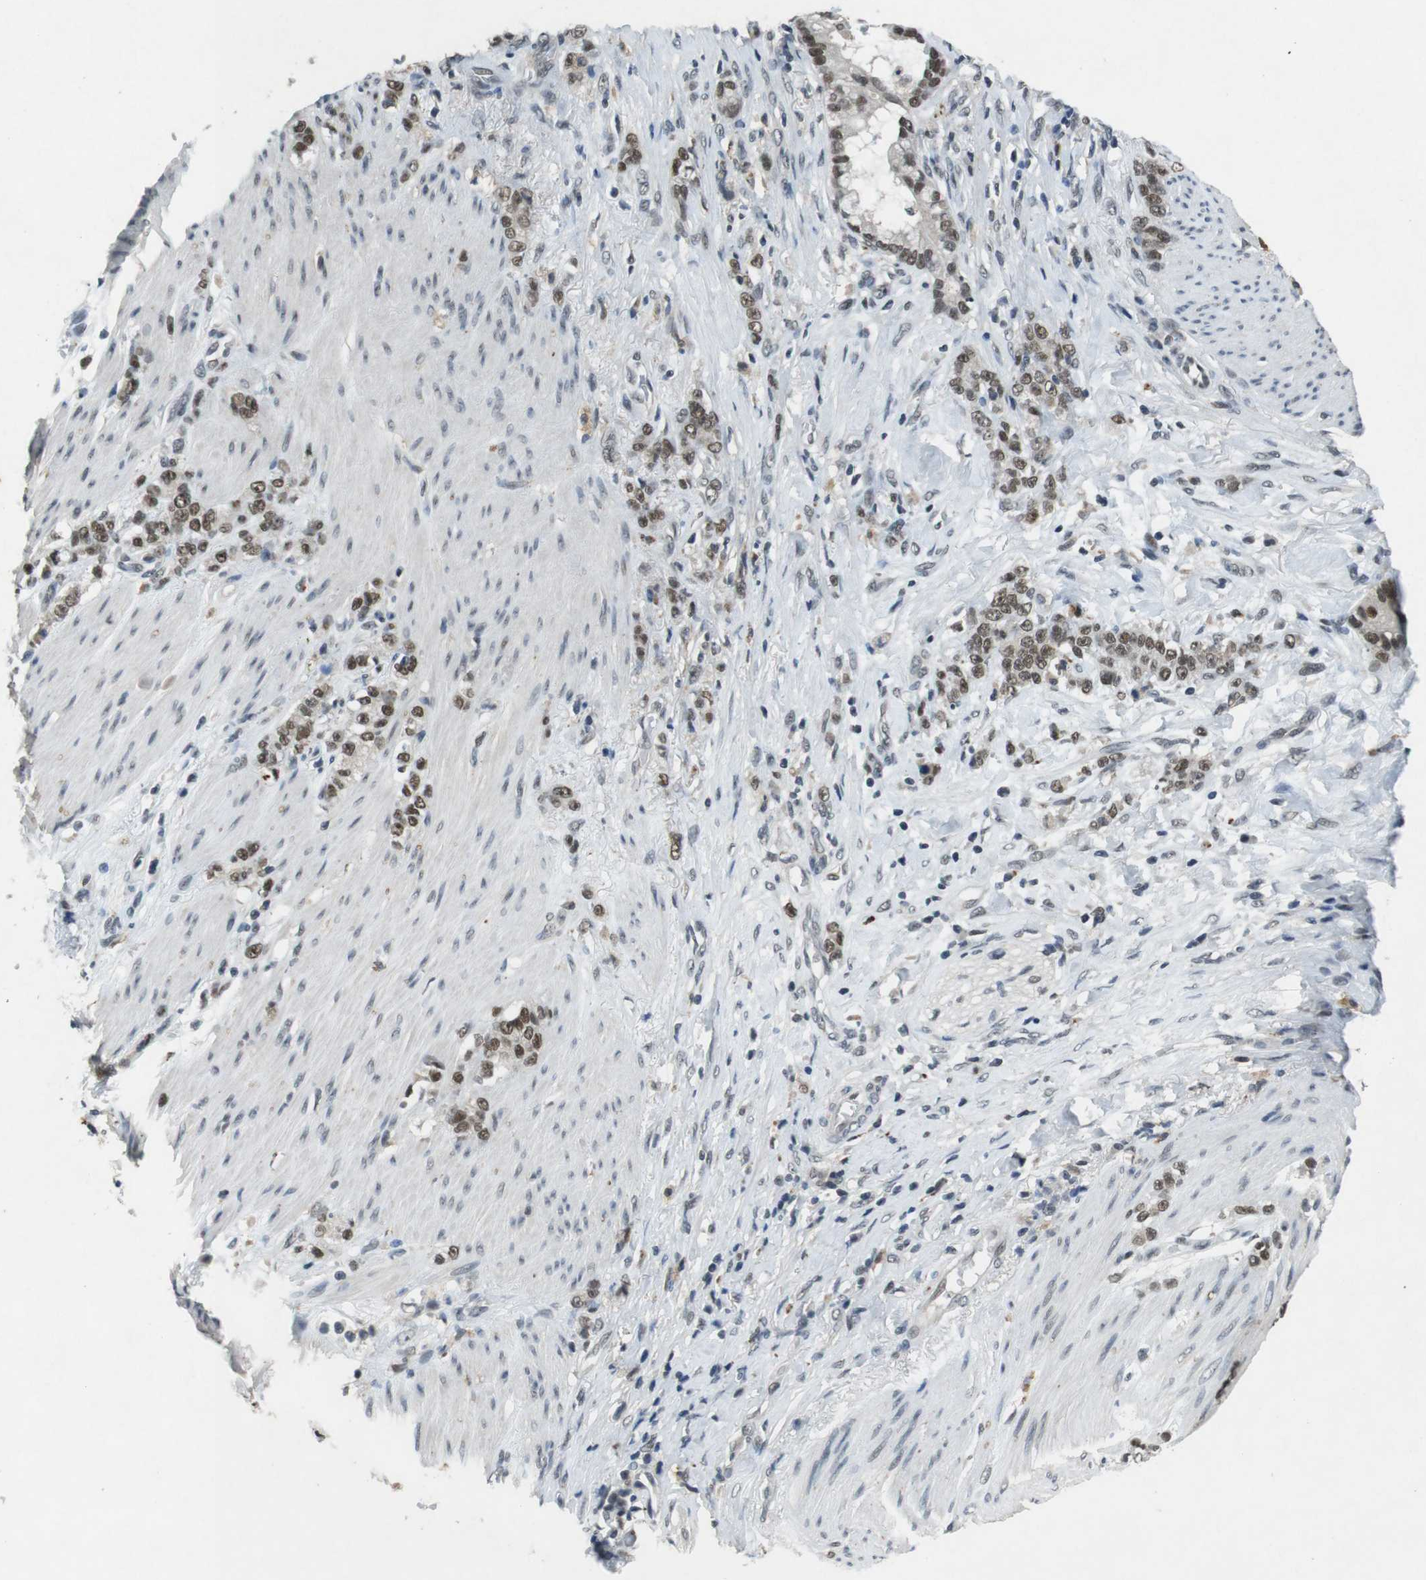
{"staining": {"intensity": "moderate", "quantity": ">75%", "location": "nuclear"}, "tissue": "stomach cancer", "cell_type": "Tumor cells", "image_type": "cancer", "snomed": [{"axis": "morphology", "description": "Adenocarcinoma, NOS"}, {"axis": "topography", "description": "Stomach, lower"}], "caption": "This photomicrograph shows stomach adenocarcinoma stained with immunohistochemistry to label a protein in brown. The nuclear of tumor cells show moderate positivity for the protein. Nuclei are counter-stained blue.", "gene": "USP7", "patient": {"sex": "male", "age": 88}}